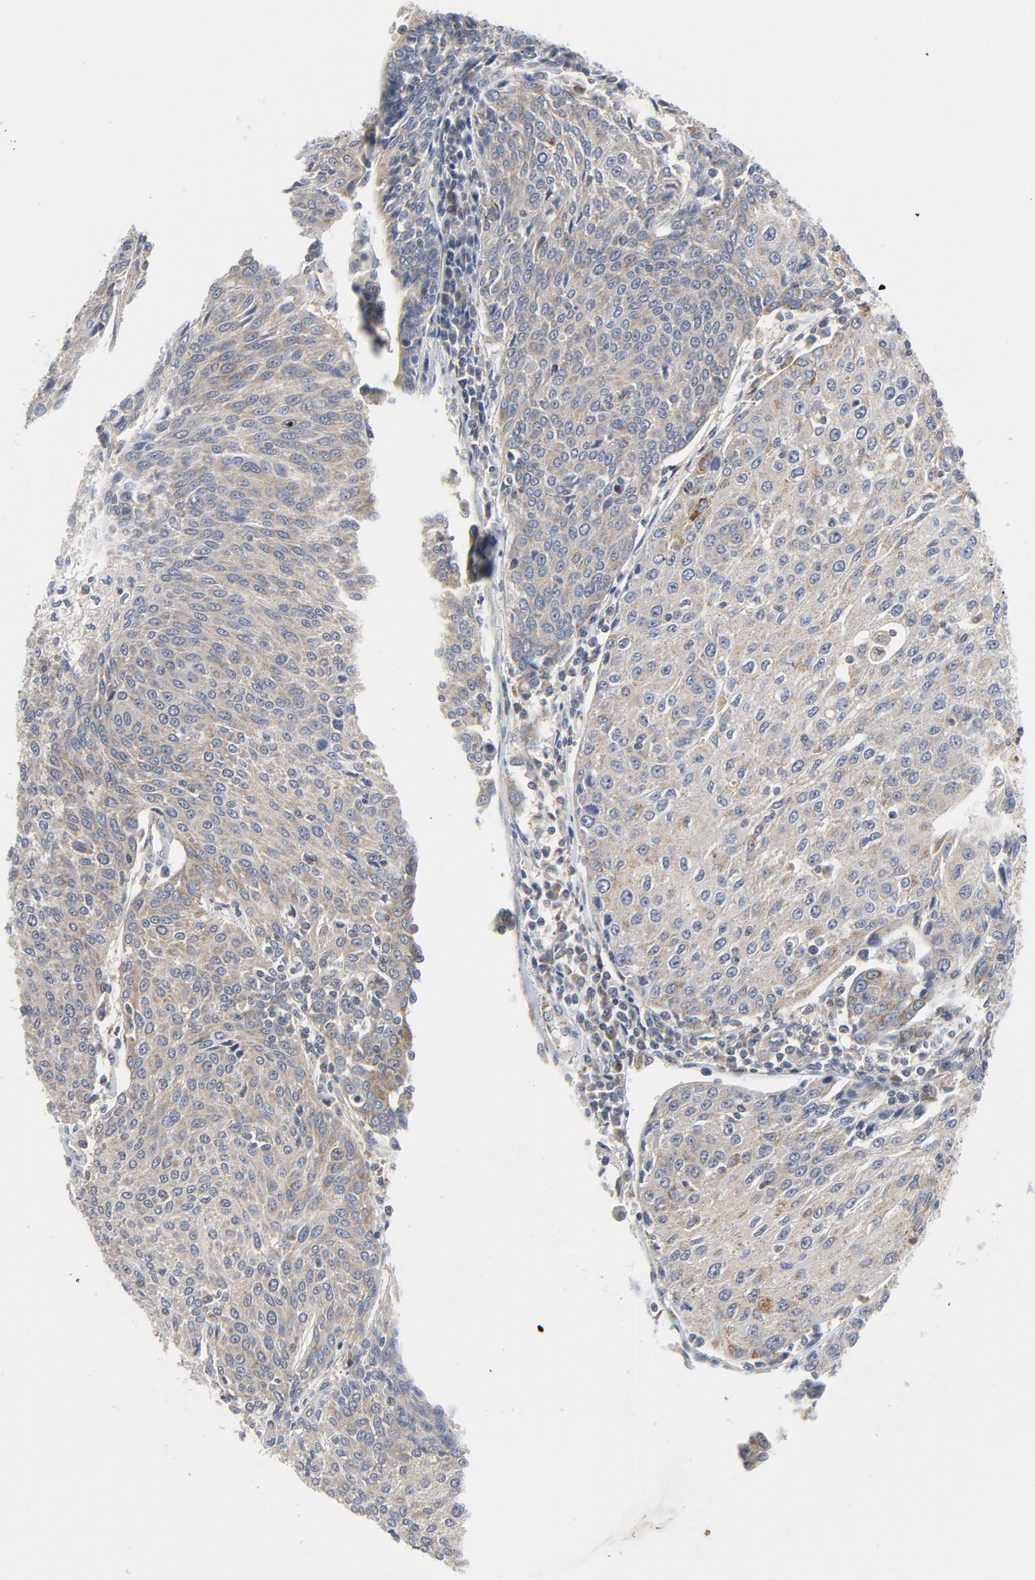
{"staining": {"intensity": "moderate", "quantity": ">75%", "location": "cytoplasmic/membranous"}, "tissue": "urothelial cancer", "cell_type": "Tumor cells", "image_type": "cancer", "snomed": [{"axis": "morphology", "description": "Urothelial carcinoma, High grade"}, {"axis": "topography", "description": "Urinary bladder"}], "caption": "Immunohistochemical staining of high-grade urothelial carcinoma shows medium levels of moderate cytoplasmic/membranous protein positivity in approximately >75% of tumor cells. The protein is shown in brown color, while the nuclei are stained blue.", "gene": "C14orf119", "patient": {"sex": "female", "age": 85}}